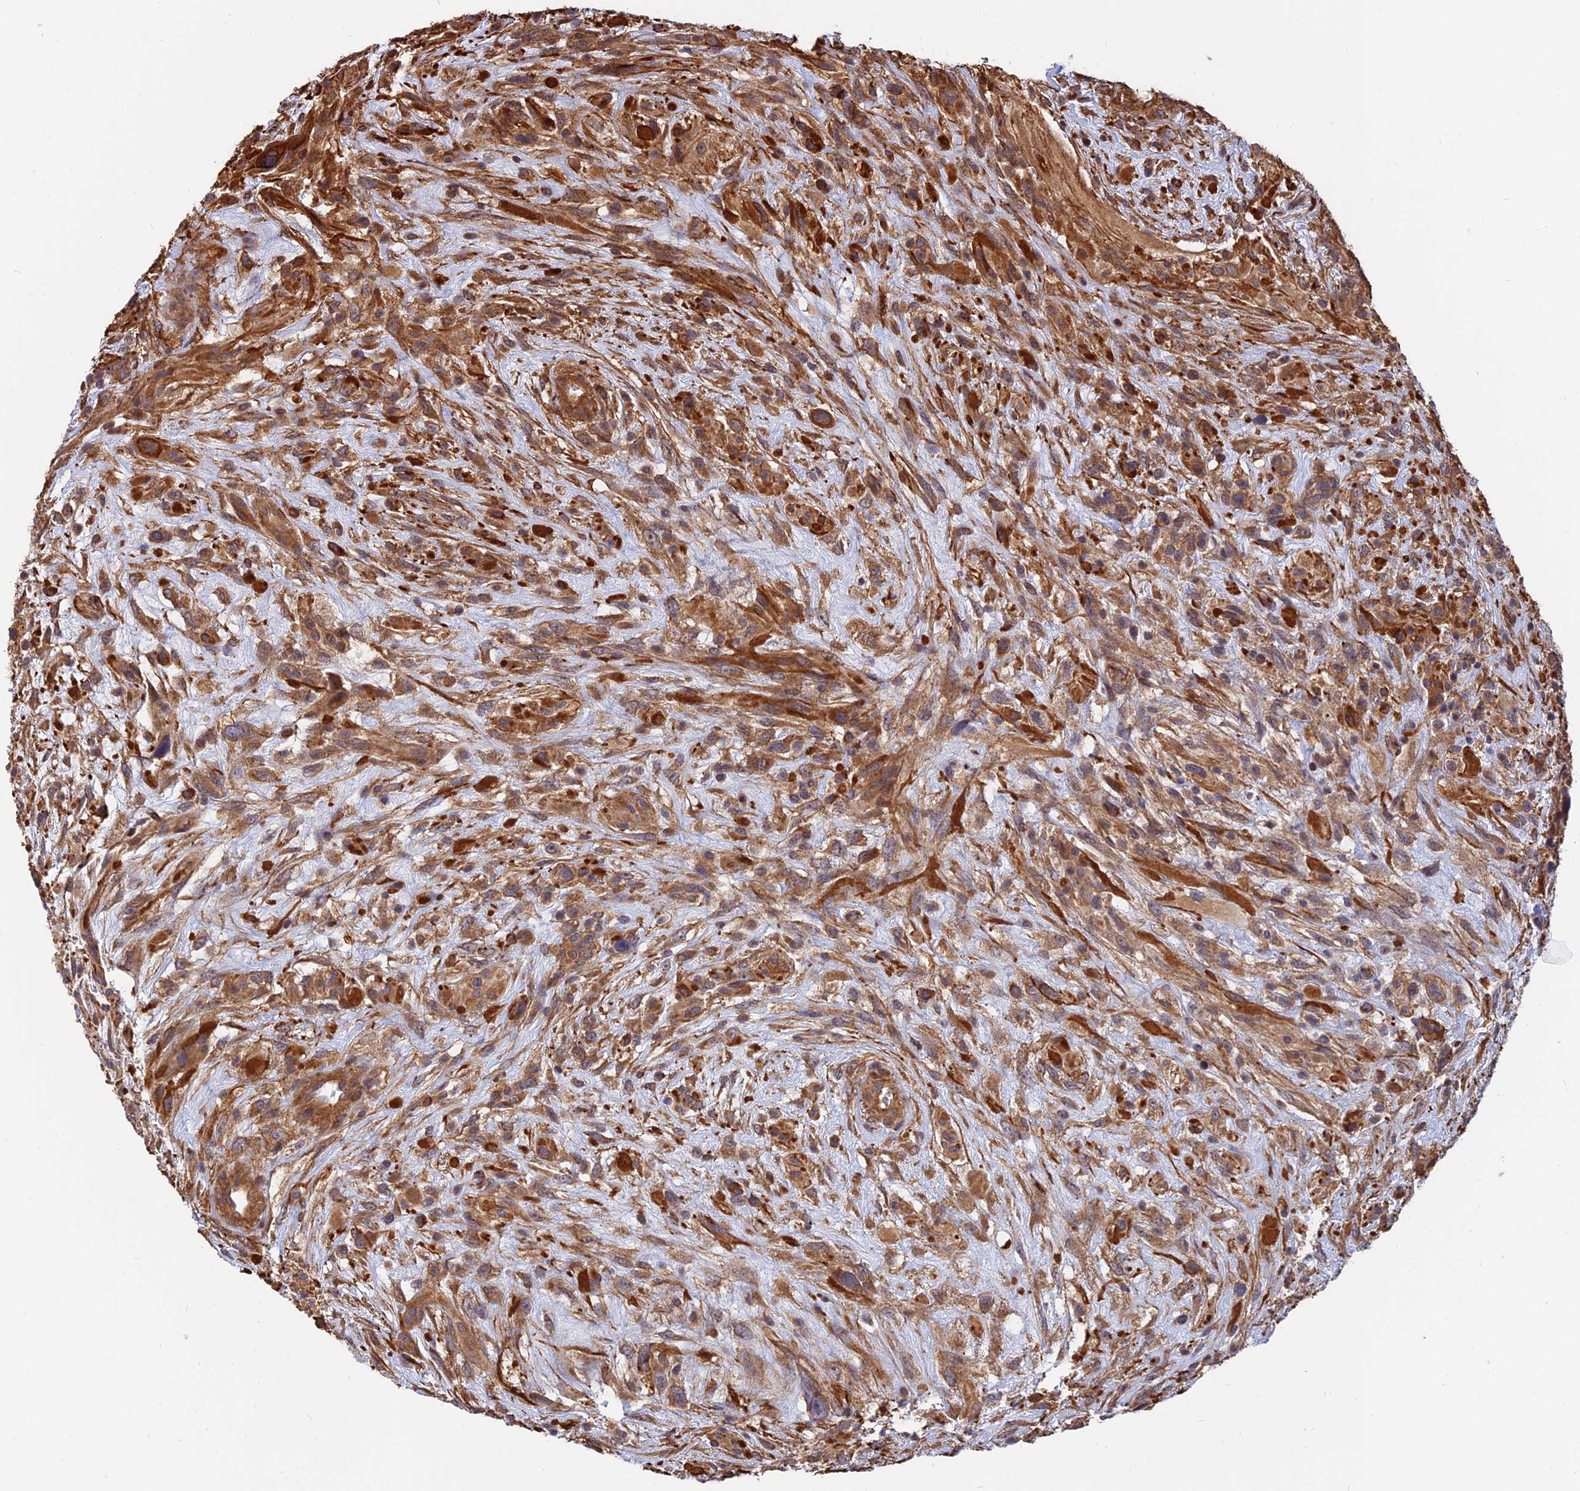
{"staining": {"intensity": "moderate", "quantity": ">75%", "location": "cytoplasmic/membranous"}, "tissue": "glioma", "cell_type": "Tumor cells", "image_type": "cancer", "snomed": [{"axis": "morphology", "description": "Glioma, malignant, High grade"}, {"axis": "topography", "description": "Brain"}], "caption": "Immunohistochemistry micrograph of neoplastic tissue: glioma stained using IHC reveals medium levels of moderate protein expression localized specifically in the cytoplasmic/membranous of tumor cells, appearing as a cytoplasmic/membranous brown color.", "gene": "WDR41", "patient": {"sex": "male", "age": 61}}